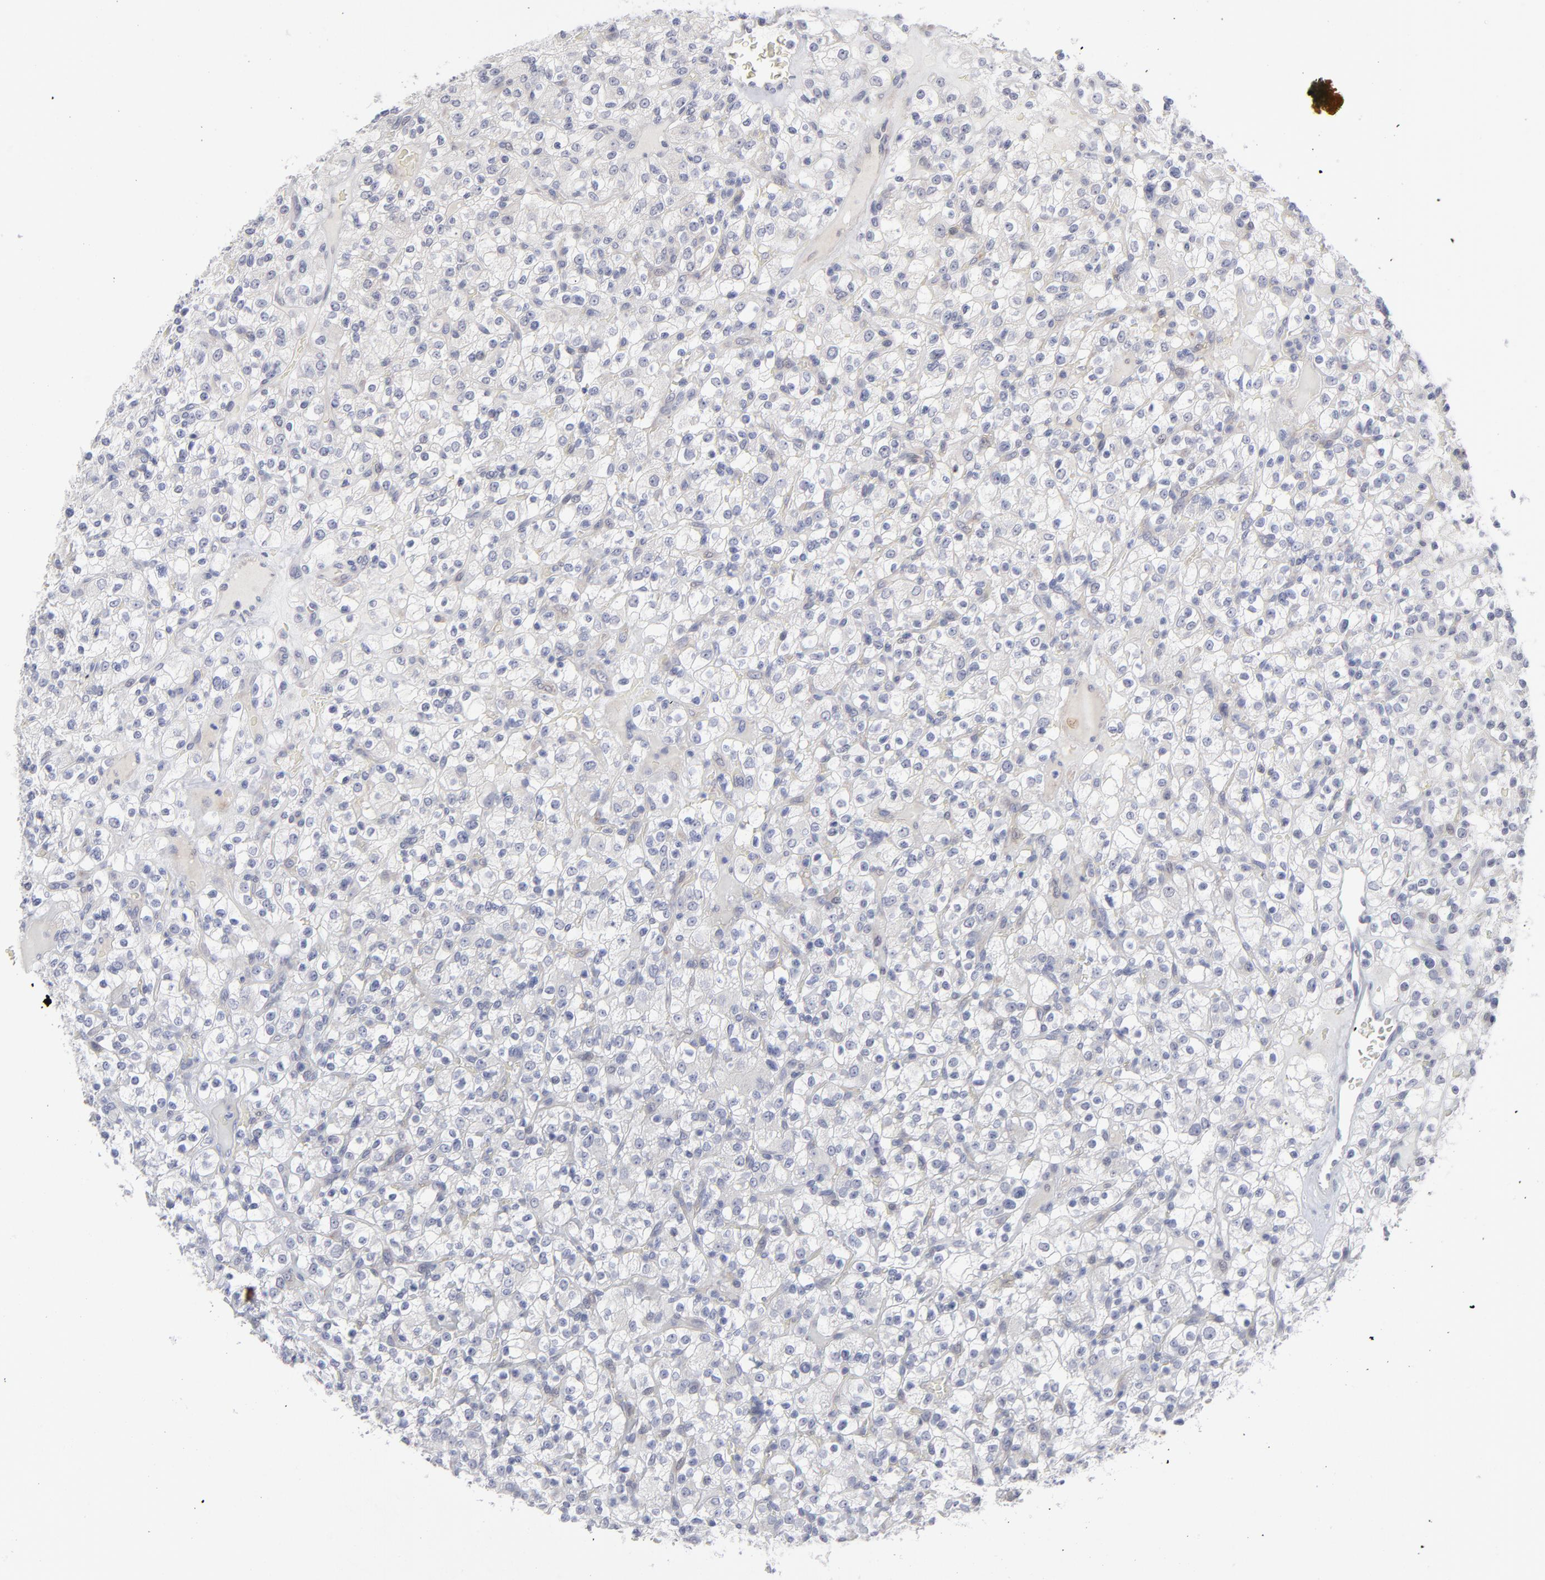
{"staining": {"intensity": "negative", "quantity": "none", "location": "none"}, "tissue": "renal cancer", "cell_type": "Tumor cells", "image_type": "cancer", "snomed": [{"axis": "morphology", "description": "Normal tissue, NOS"}, {"axis": "morphology", "description": "Adenocarcinoma, NOS"}, {"axis": "topography", "description": "Kidney"}], "caption": "This is an immunohistochemistry photomicrograph of adenocarcinoma (renal). There is no staining in tumor cells.", "gene": "RPS24", "patient": {"sex": "female", "age": 72}}